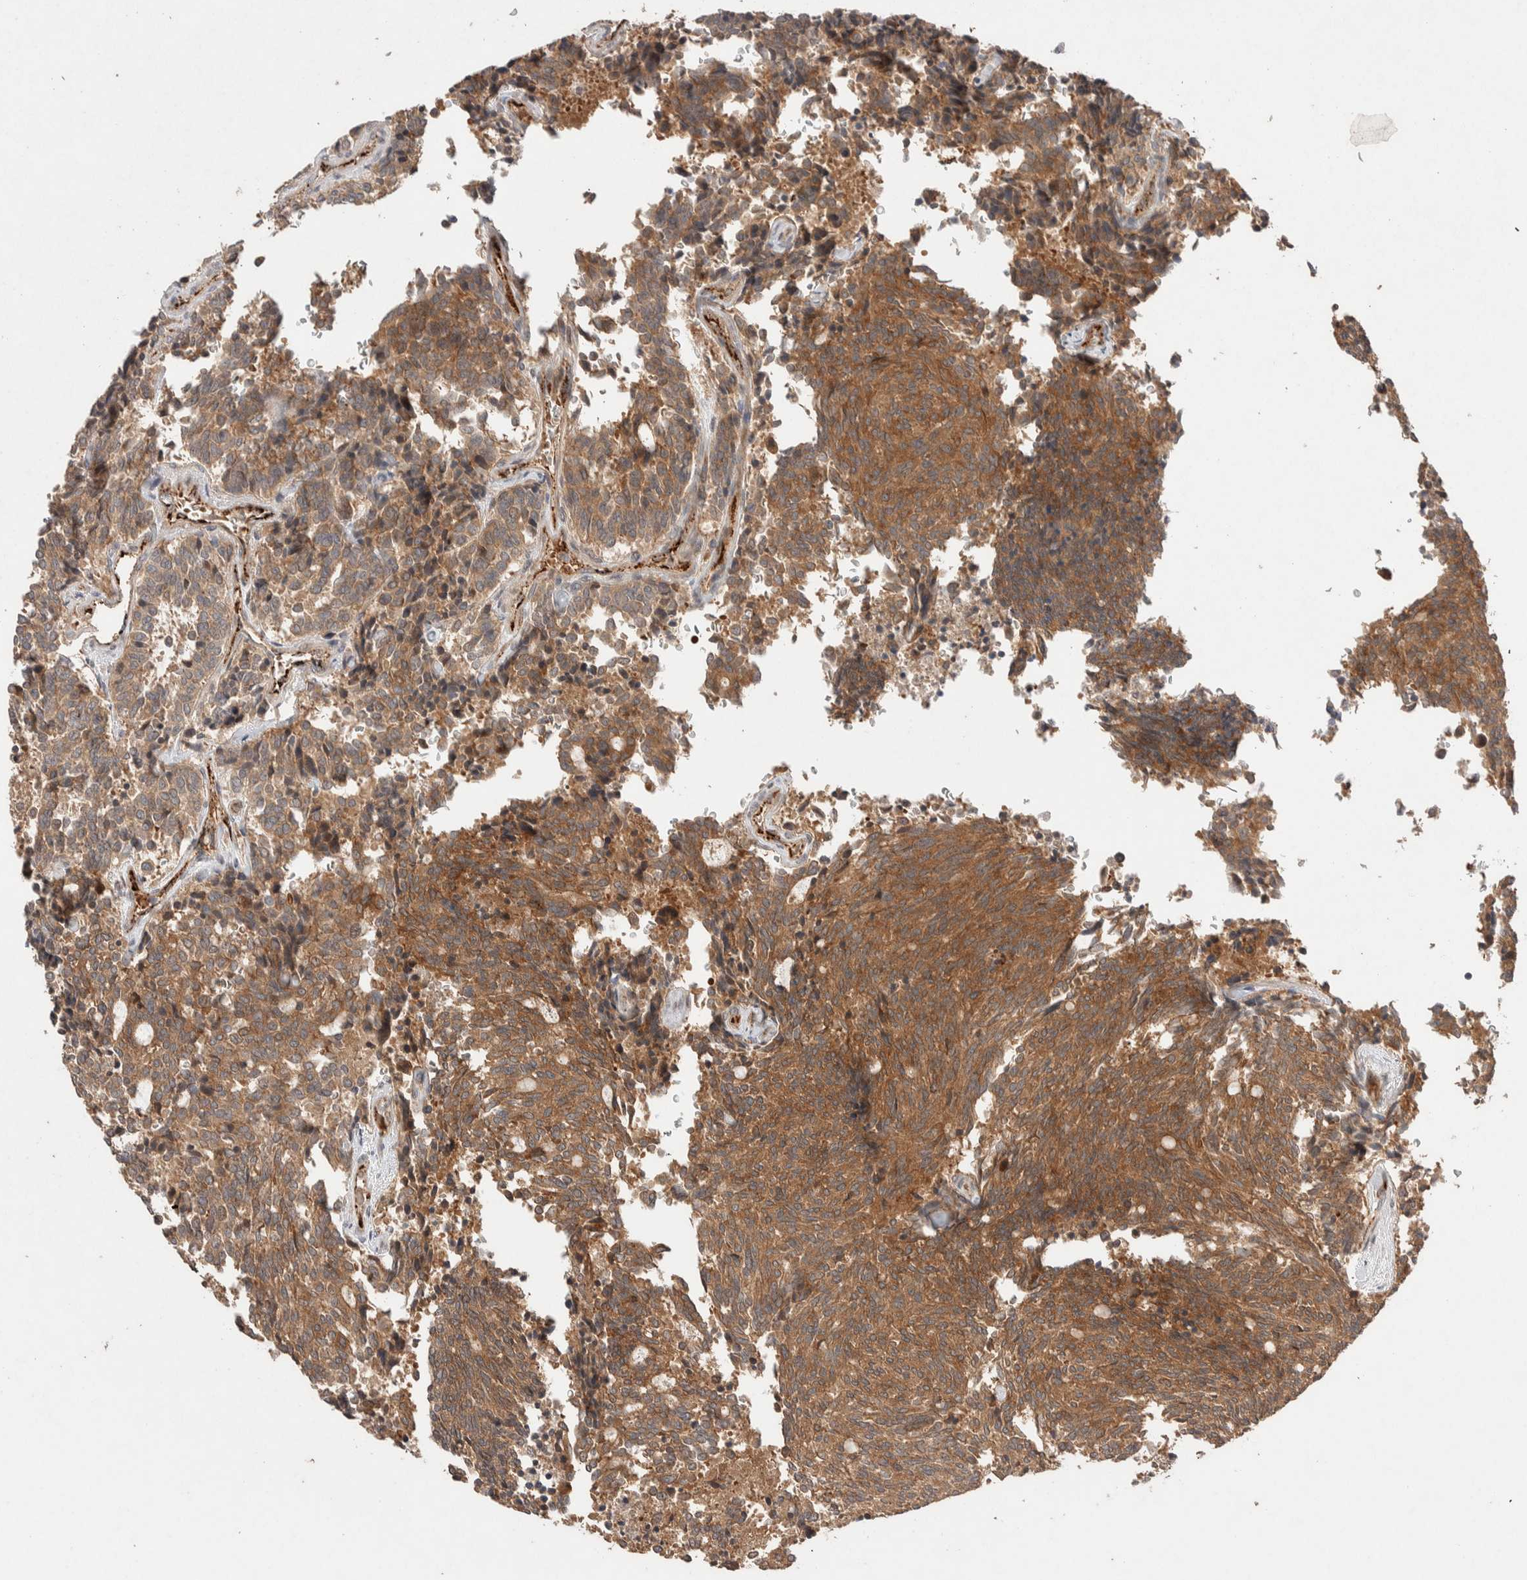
{"staining": {"intensity": "moderate", "quantity": ">75%", "location": "cytoplasmic/membranous"}, "tissue": "carcinoid", "cell_type": "Tumor cells", "image_type": "cancer", "snomed": [{"axis": "morphology", "description": "Carcinoid, malignant, NOS"}, {"axis": "topography", "description": "Pancreas"}], "caption": "Immunohistochemistry (IHC) (DAB) staining of carcinoid (malignant) reveals moderate cytoplasmic/membranous protein positivity in approximately >75% of tumor cells.", "gene": "CASK", "patient": {"sex": "female", "age": 54}}